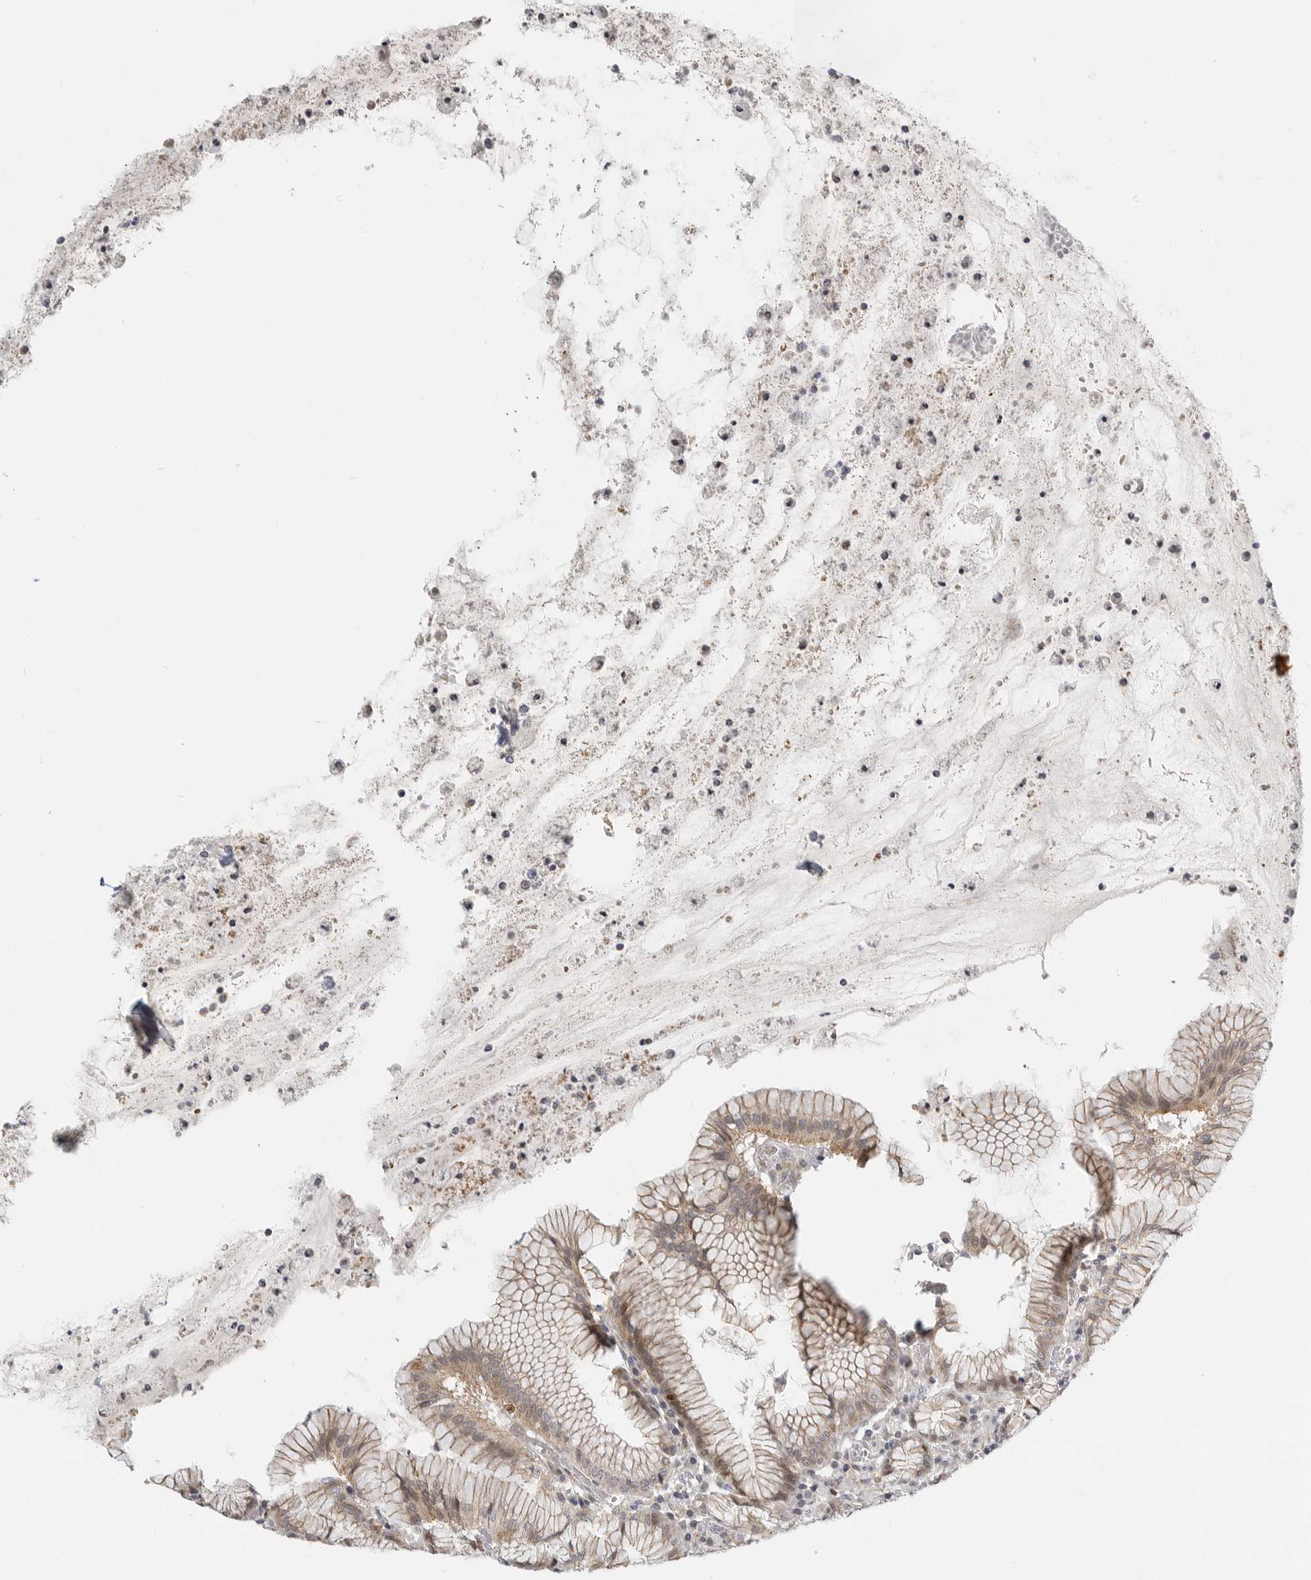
{"staining": {"intensity": "moderate", "quantity": "25%-75%", "location": "cytoplasmic/membranous,nuclear"}, "tissue": "stomach", "cell_type": "Glandular cells", "image_type": "normal", "snomed": [{"axis": "morphology", "description": "Normal tissue, NOS"}, {"axis": "topography", "description": "Stomach"}], "caption": "About 25%-75% of glandular cells in normal stomach display moderate cytoplasmic/membranous,nuclear protein positivity as visualized by brown immunohistochemical staining.", "gene": "CSNK1G3", "patient": {"sex": "male", "age": 55}}